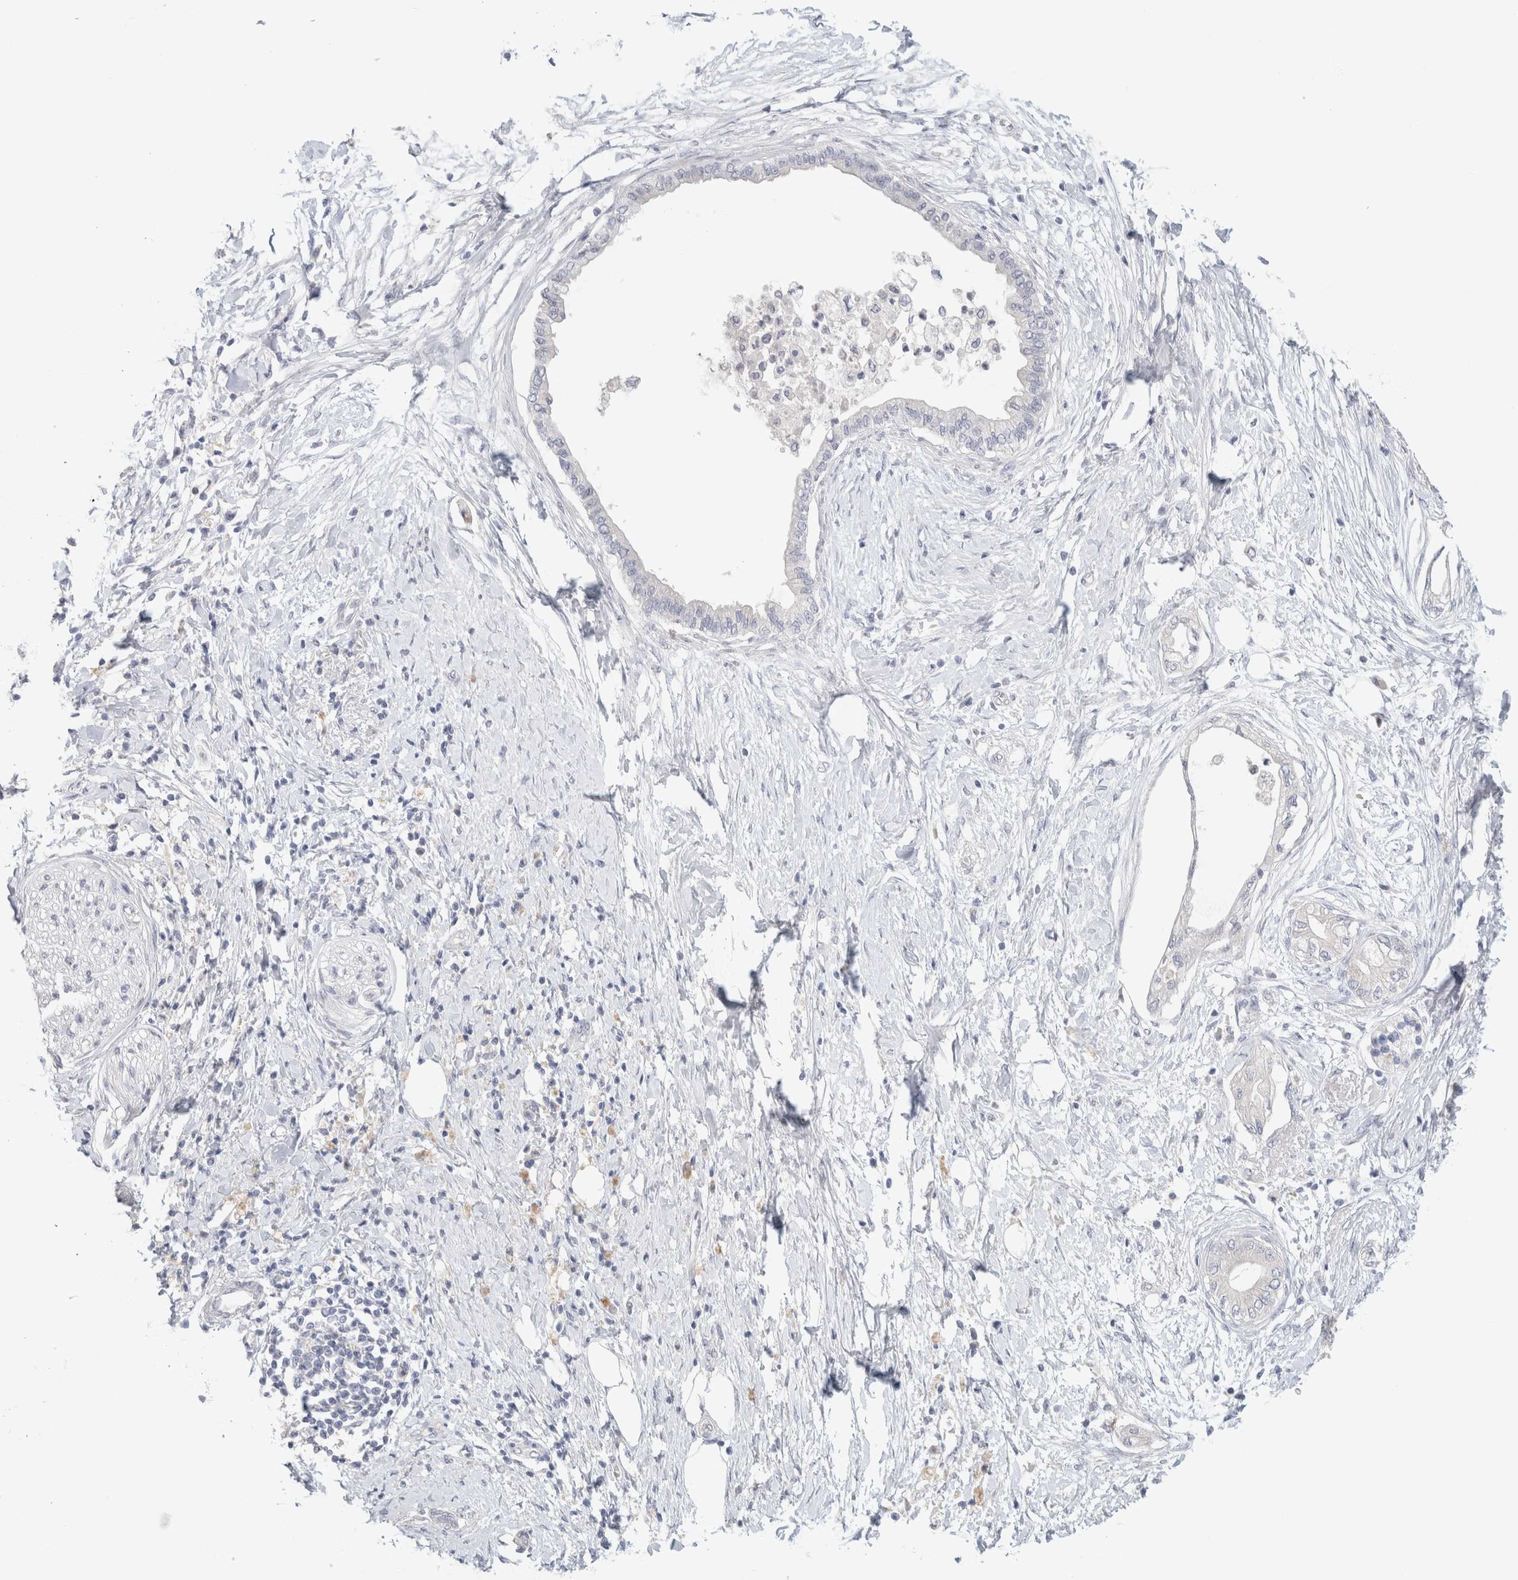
{"staining": {"intensity": "negative", "quantity": "none", "location": "none"}, "tissue": "pancreatic cancer", "cell_type": "Tumor cells", "image_type": "cancer", "snomed": [{"axis": "morphology", "description": "Normal tissue, NOS"}, {"axis": "morphology", "description": "Adenocarcinoma, NOS"}, {"axis": "topography", "description": "Pancreas"}, {"axis": "topography", "description": "Duodenum"}], "caption": "Tumor cells show no significant protein positivity in pancreatic adenocarcinoma.", "gene": "MPP2", "patient": {"sex": "female", "age": 60}}